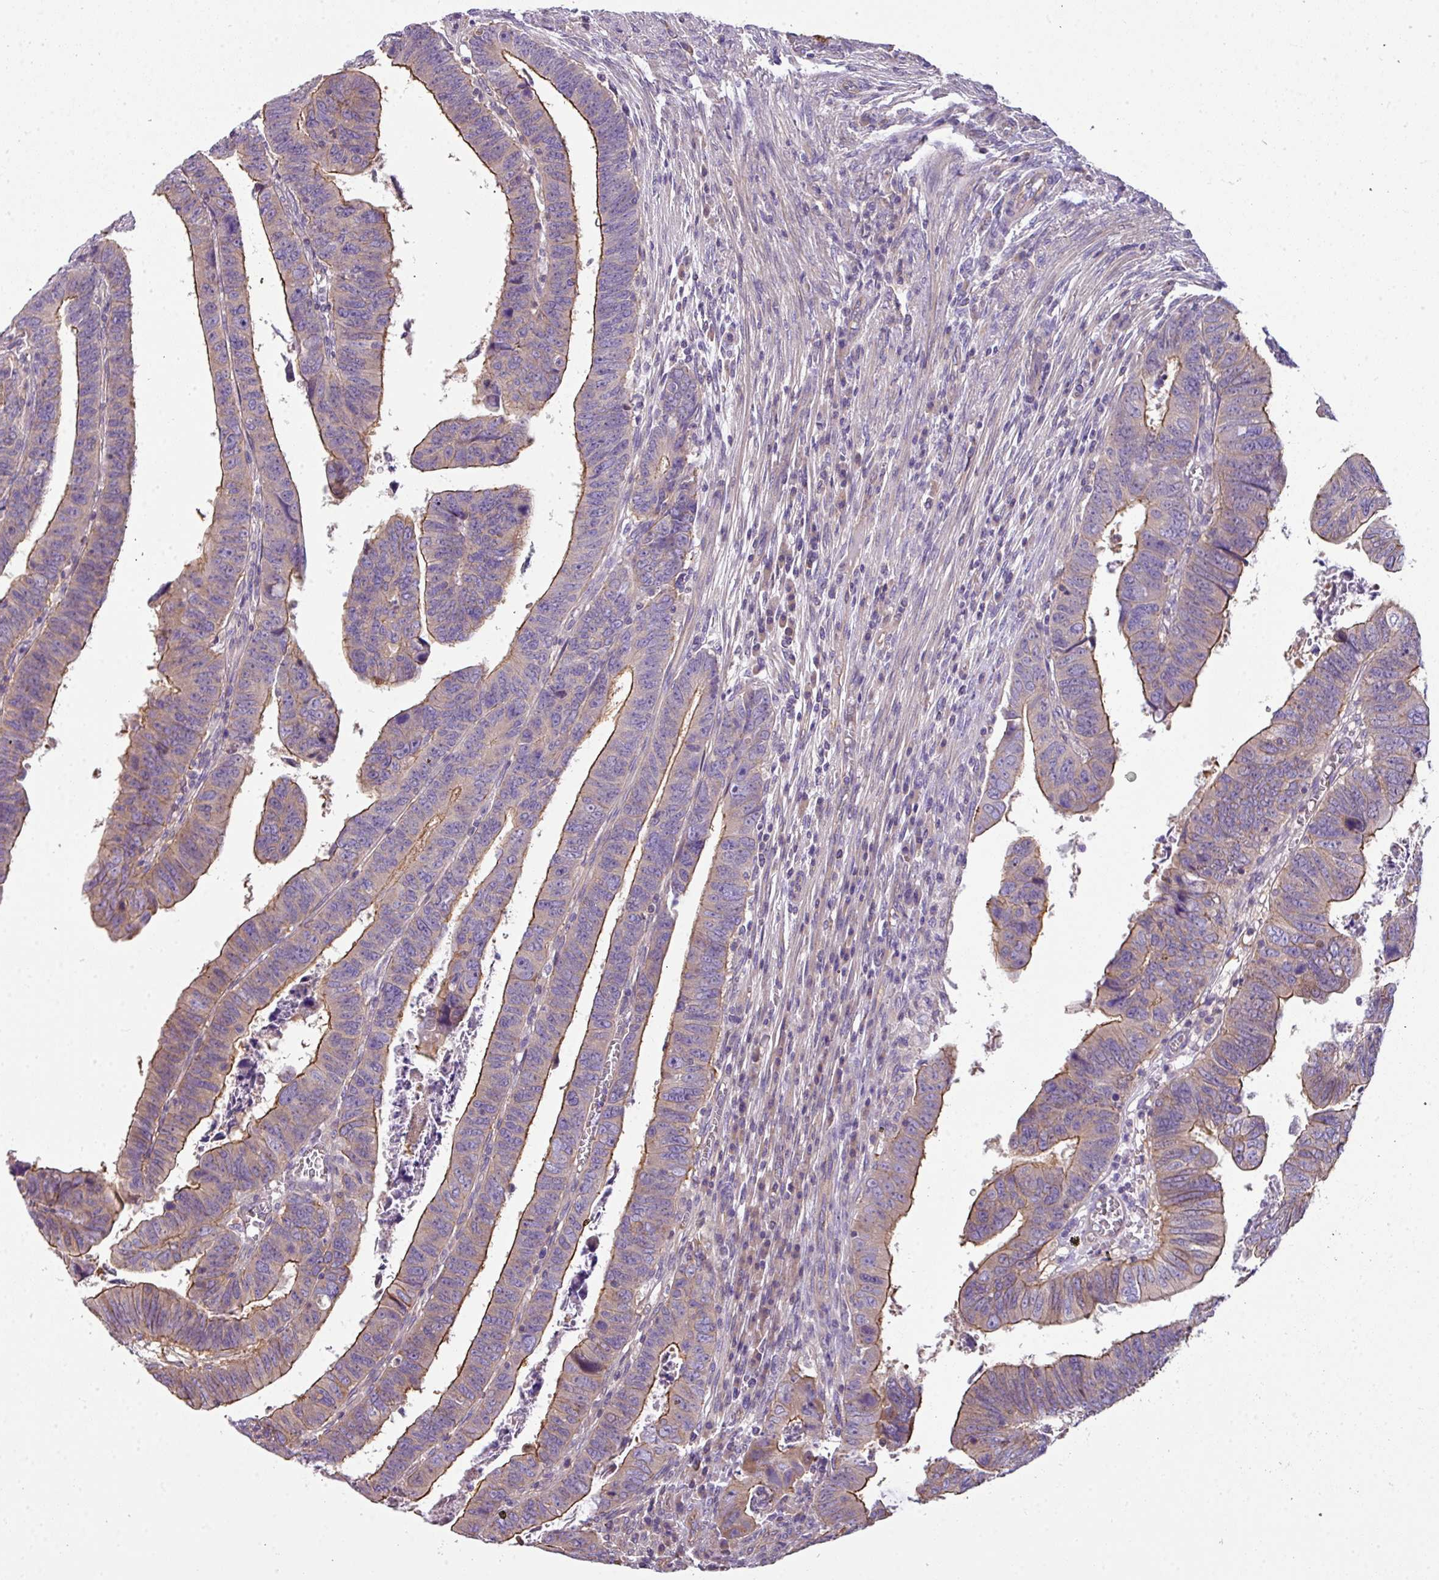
{"staining": {"intensity": "moderate", "quantity": "25%-75%", "location": "cytoplasmic/membranous"}, "tissue": "colorectal cancer", "cell_type": "Tumor cells", "image_type": "cancer", "snomed": [{"axis": "morphology", "description": "Normal tissue, NOS"}, {"axis": "morphology", "description": "Adenocarcinoma, NOS"}, {"axis": "topography", "description": "Rectum"}], "caption": "Moderate cytoplasmic/membranous protein positivity is identified in approximately 25%-75% of tumor cells in colorectal adenocarcinoma.", "gene": "PALS2", "patient": {"sex": "female", "age": 65}}